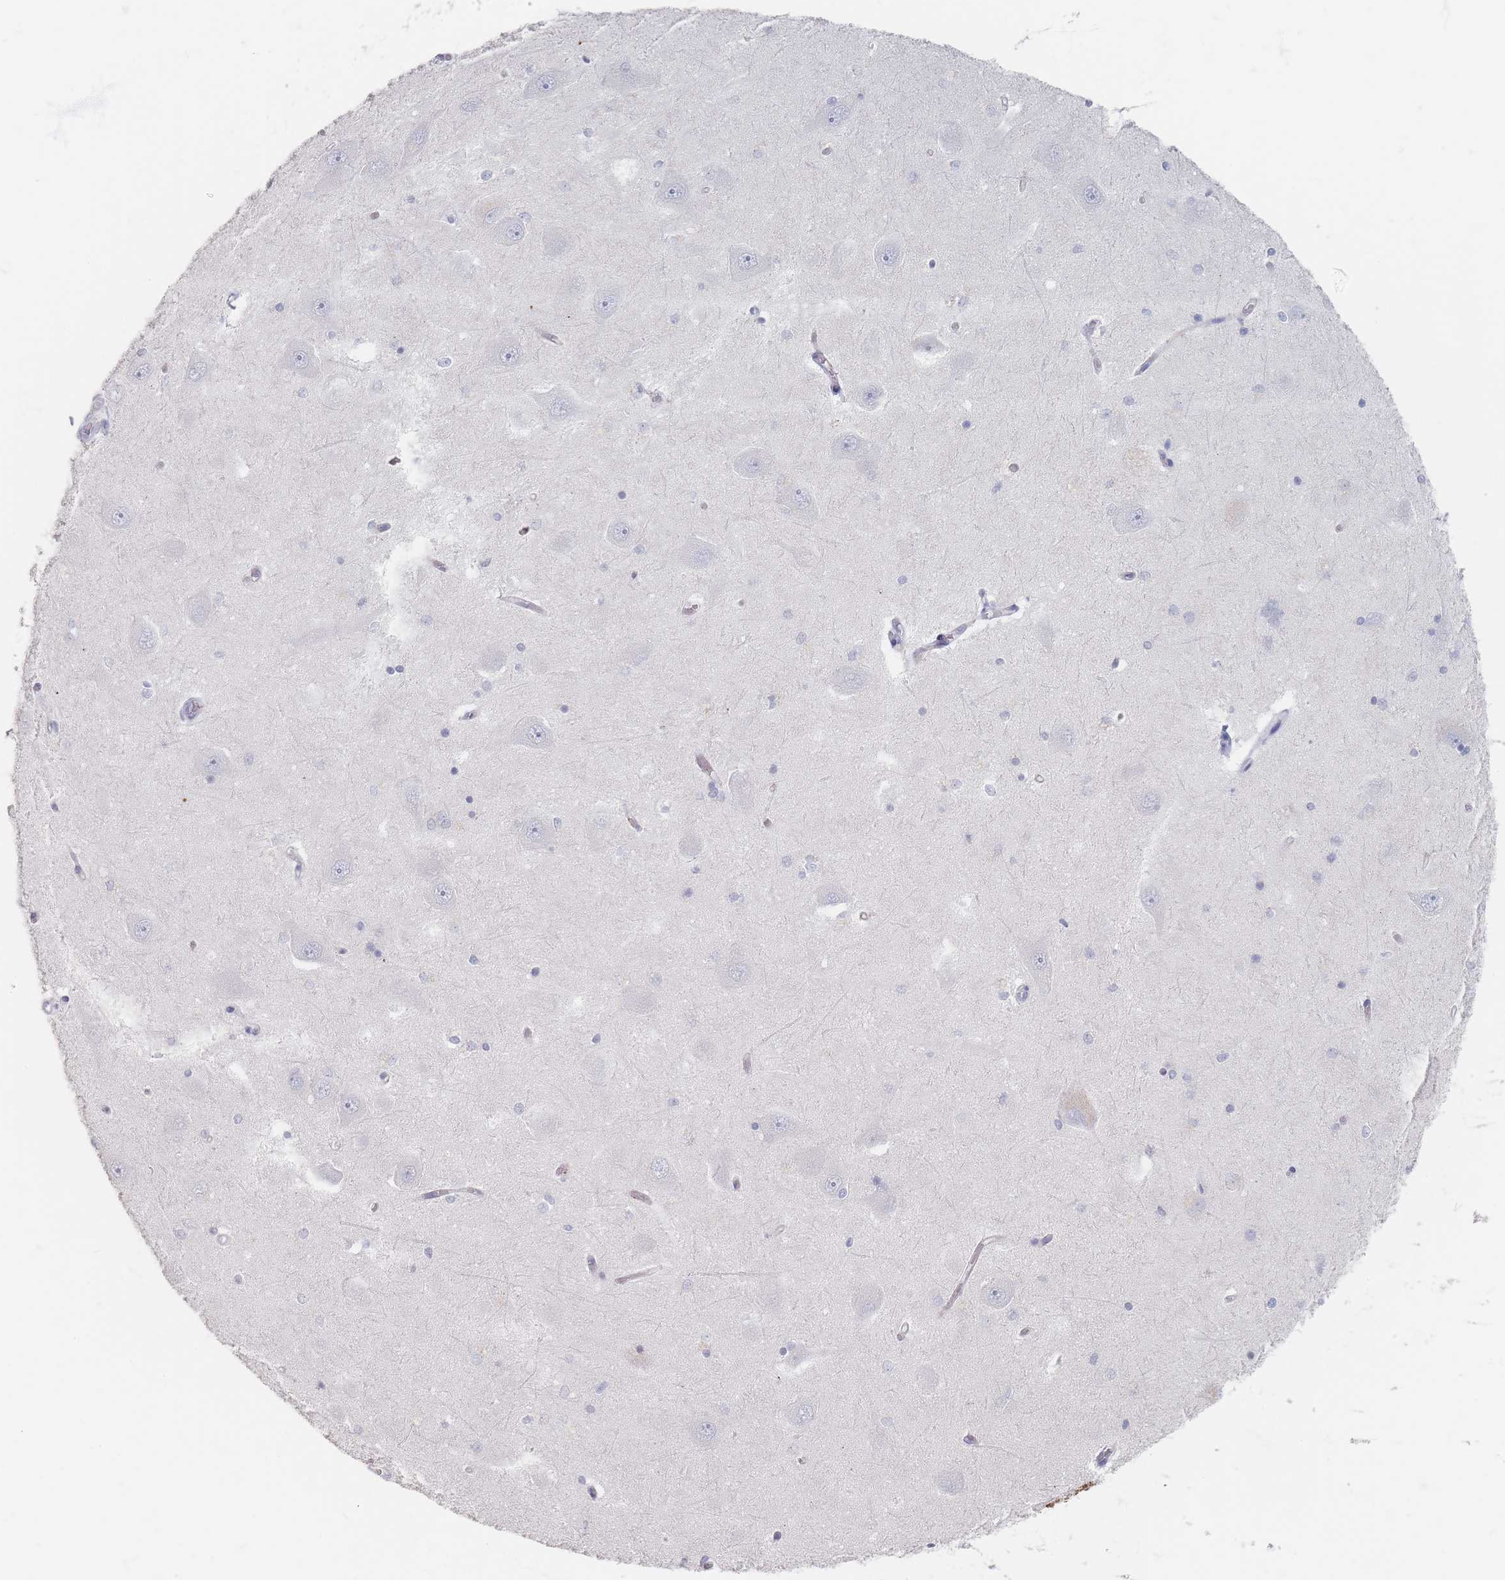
{"staining": {"intensity": "negative", "quantity": "none", "location": "none"}, "tissue": "hippocampus", "cell_type": "Glial cells", "image_type": "normal", "snomed": [{"axis": "morphology", "description": "Normal tissue, NOS"}, {"axis": "topography", "description": "Hippocampus"}], "caption": "The immunohistochemistry (IHC) histopathology image has no significant expression in glial cells of hippocampus. The staining was performed using DAB to visualize the protein expression in brown, while the nuclei were stained in blue with hematoxylin (Magnification: 20x).", "gene": "CD37", "patient": {"sex": "male", "age": 45}}